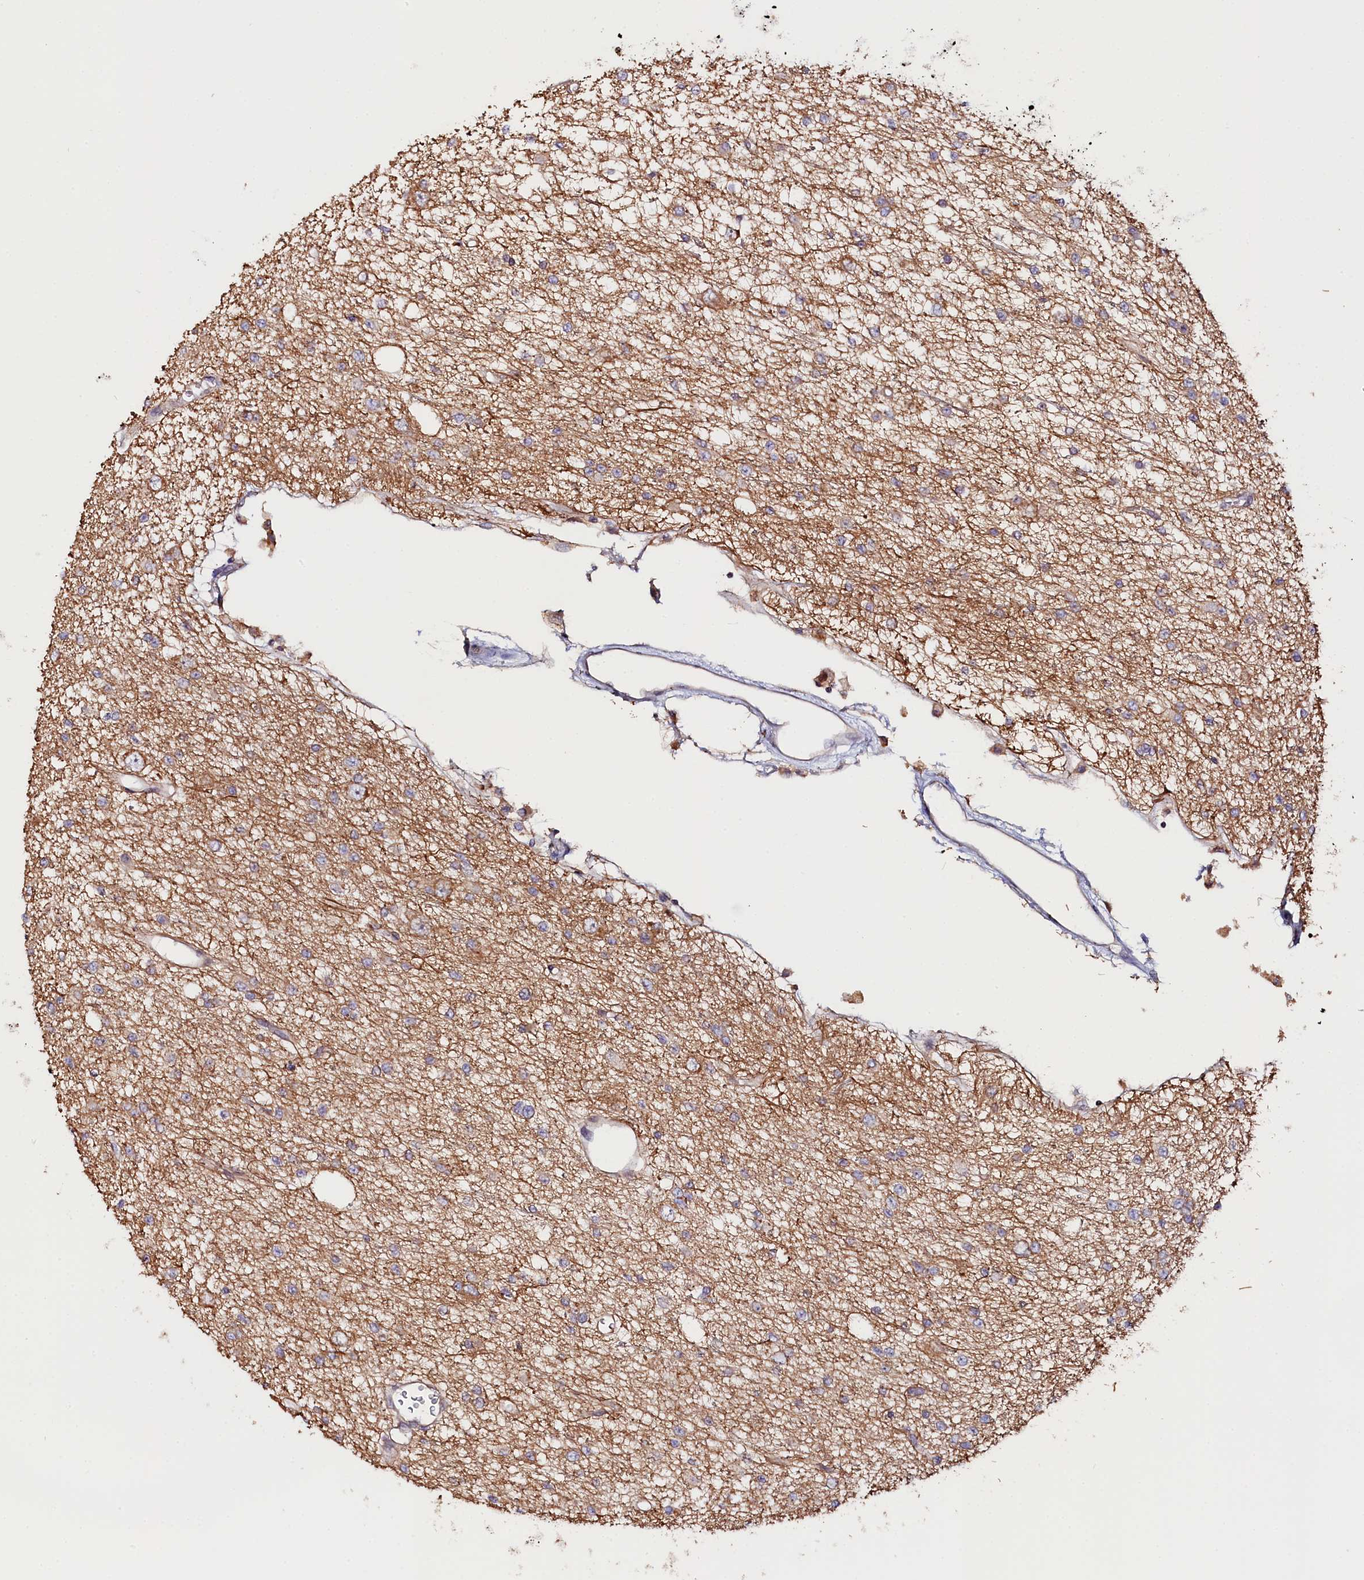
{"staining": {"intensity": "negative", "quantity": "none", "location": "none"}, "tissue": "glioma", "cell_type": "Tumor cells", "image_type": "cancer", "snomed": [{"axis": "morphology", "description": "Glioma, malignant, Low grade"}, {"axis": "topography", "description": "Brain"}], "caption": "A high-resolution histopathology image shows immunohistochemistry staining of glioma, which exhibits no significant staining in tumor cells.", "gene": "KATNB1", "patient": {"sex": "male", "age": 38}}